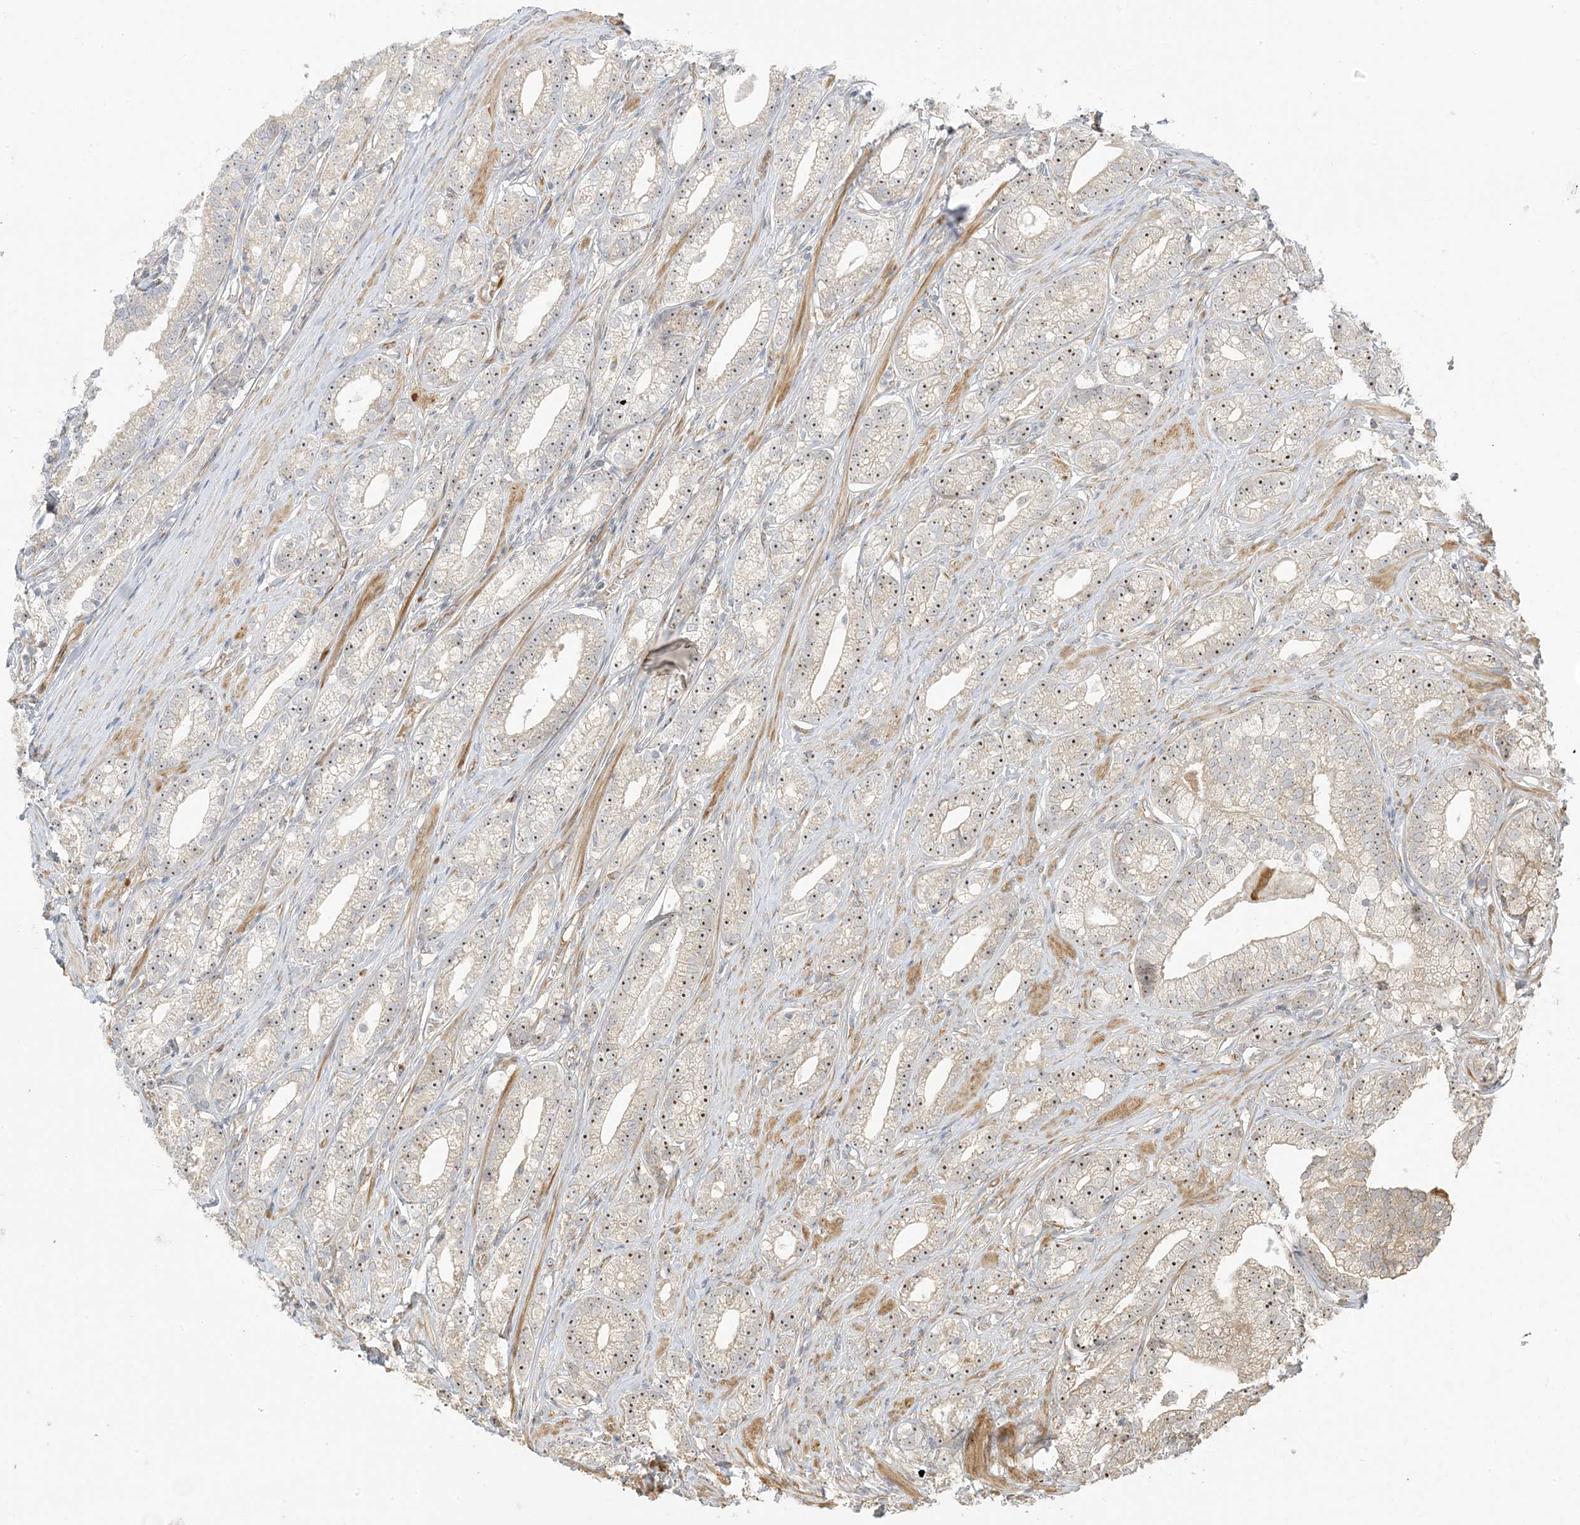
{"staining": {"intensity": "weak", "quantity": "25%-75%", "location": "nuclear"}, "tissue": "prostate cancer", "cell_type": "Tumor cells", "image_type": "cancer", "snomed": [{"axis": "morphology", "description": "Adenocarcinoma, High grade"}, {"axis": "topography", "description": "Prostate"}], "caption": "Human prostate adenocarcinoma (high-grade) stained with a protein marker reveals weak staining in tumor cells.", "gene": "ECM2", "patient": {"sex": "male", "age": 69}}